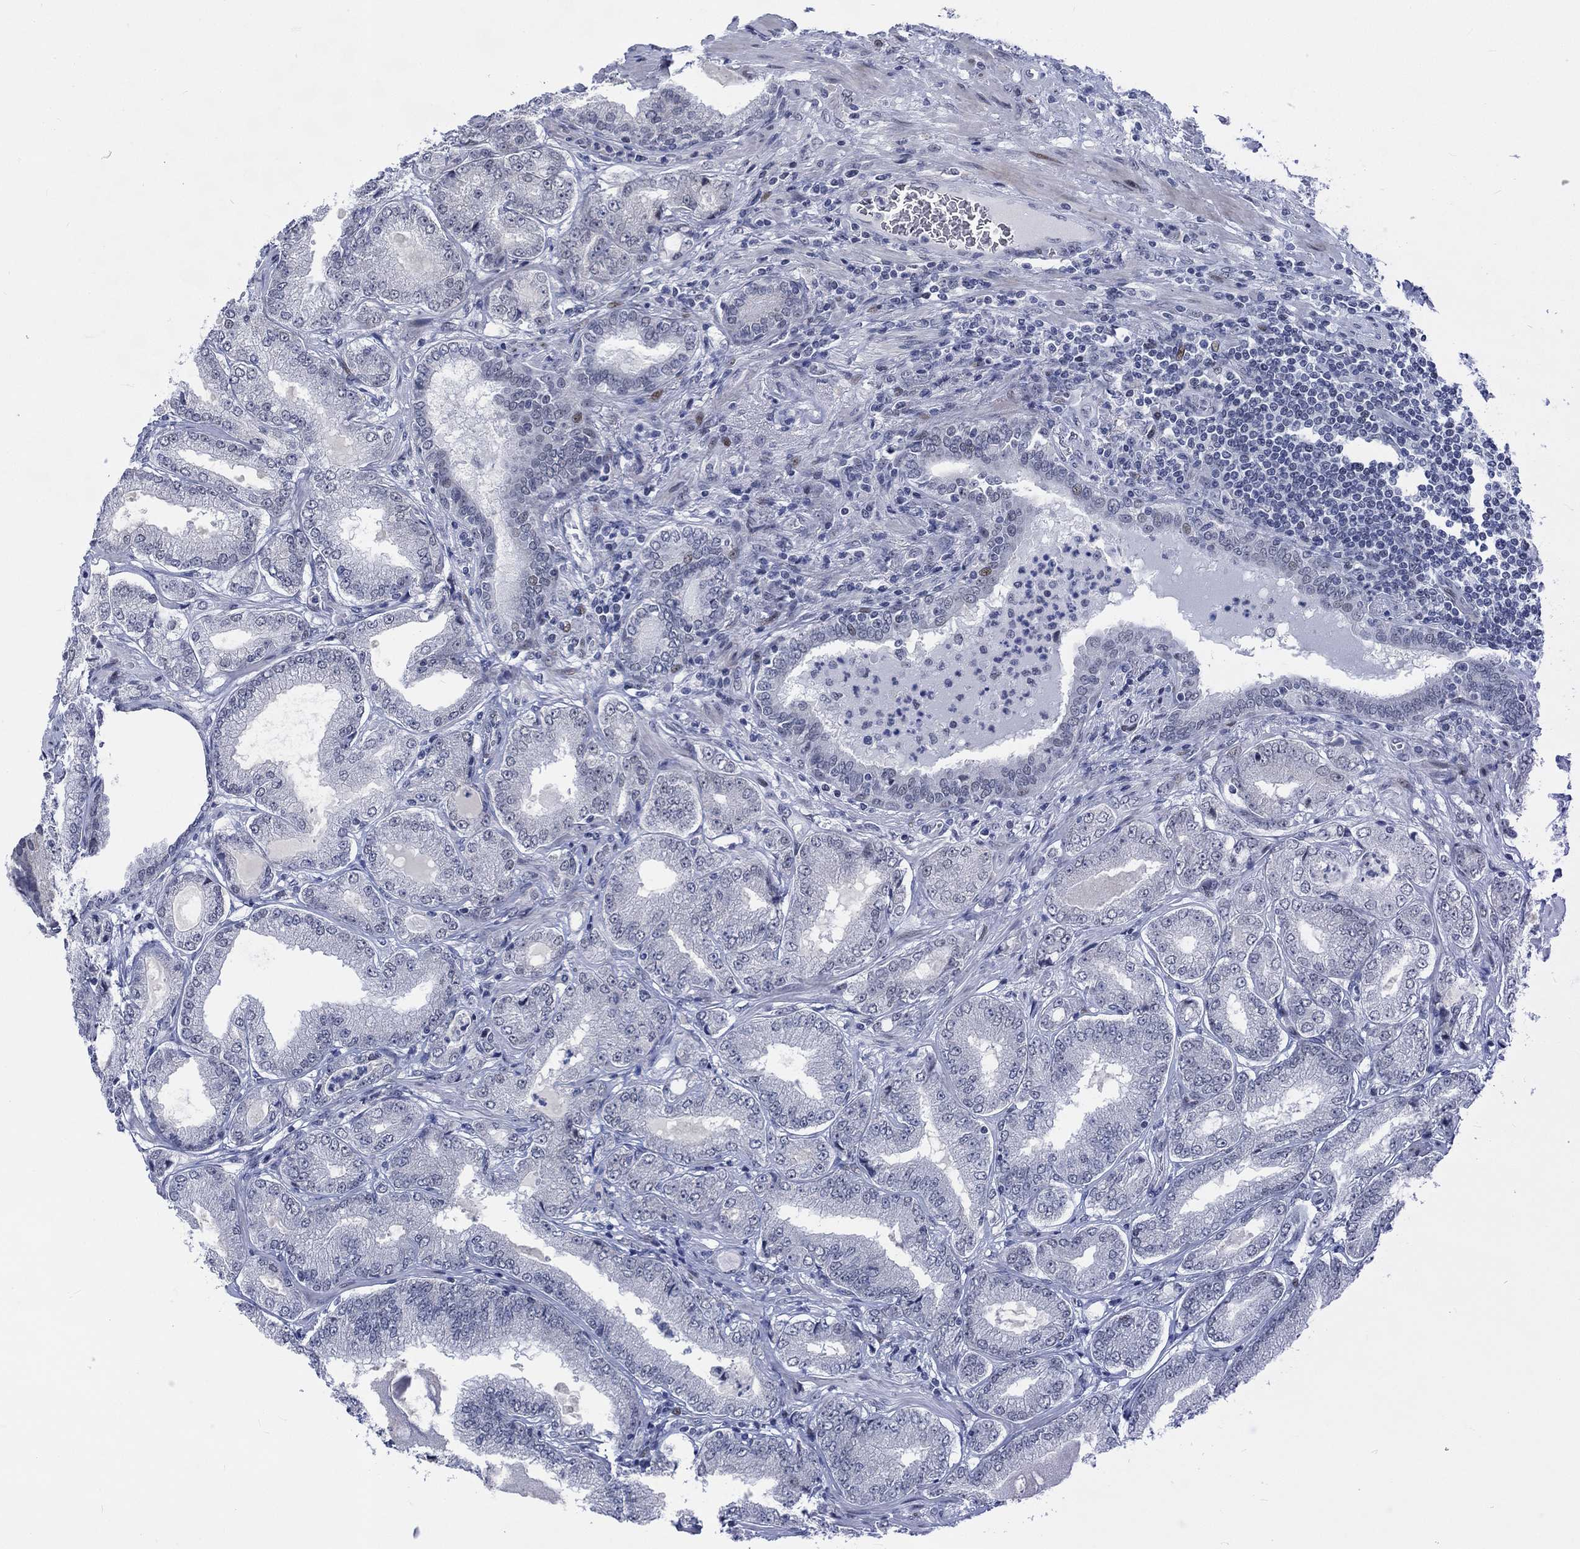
{"staining": {"intensity": "negative", "quantity": "none", "location": "none"}, "tissue": "prostate cancer", "cell_type": "Tumor cells", "image_type": "cancer", "snomed": [{"axis": "morphology", "description": "Adenocarcinoma, NOS"}, {"axis": "topography", "description": "Prostate"}], "caption": "DAB immunohistochemical staining of prostate cancer (adenocarcinoma) reveals no significant expression in tumor cells.", "gene": "NEU3", "patient": {"sex": "male", "age": 65}}